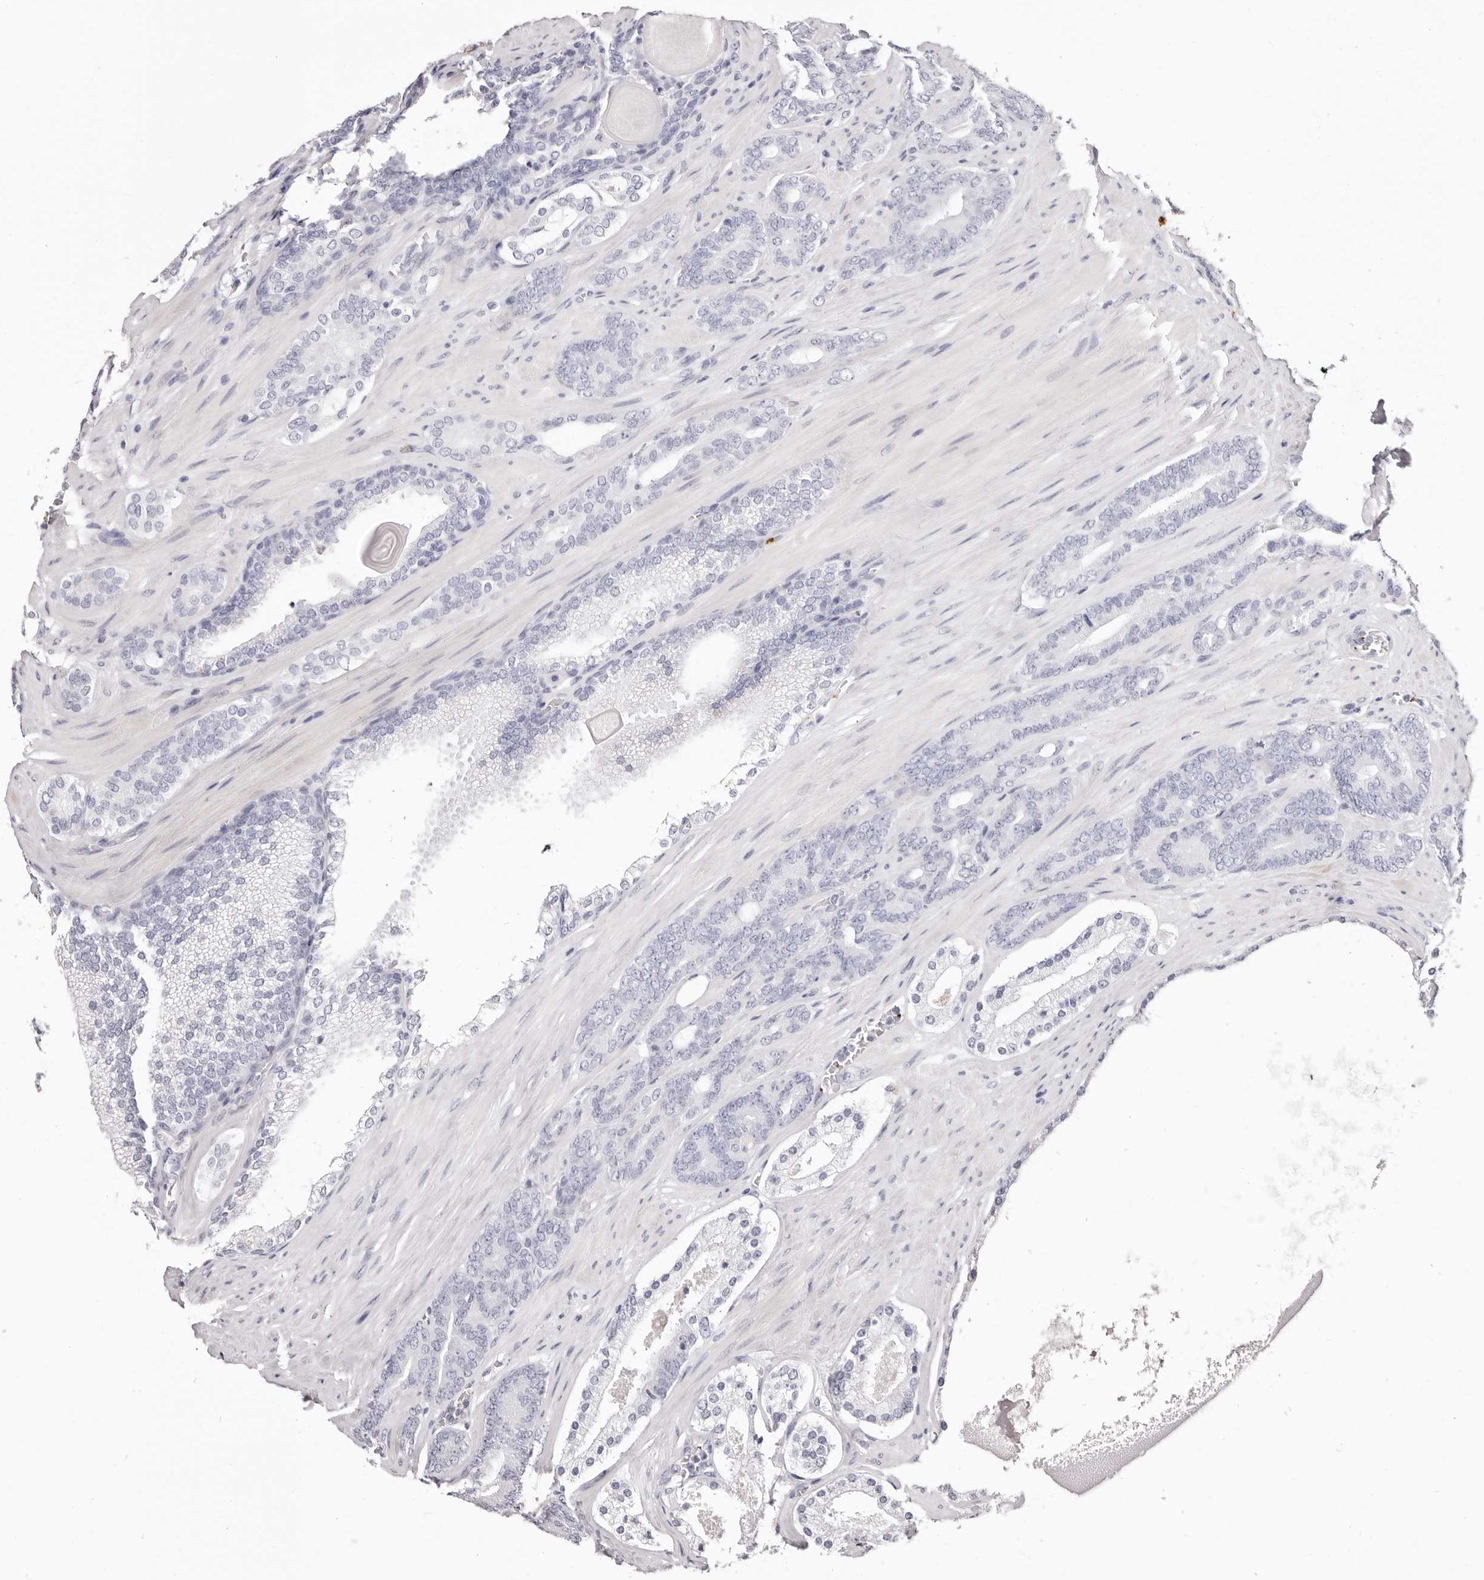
{"staining": {"intensity": "negative", "quantity": "none", "location": "none"}, "tissue": "prostate cancer", "cell_type": "Tumor cells", "image_type": "cancer", "snomed": [{"axis": "morphology", "description": "Adenocarcinoma, Low grade"}, {"axis": "topography", "description": "Prostate"}], "caption": "Immunohistochemistry (IHC) of human prostate adenocarcinoma (low-grade) exhibits no expression in tumor cells. (Brightfield microscopy of DAB immunohistochemistry (IHC) at high magnification).", "gene": "PF4", "patient": {"sex": "male", "age": 63}}